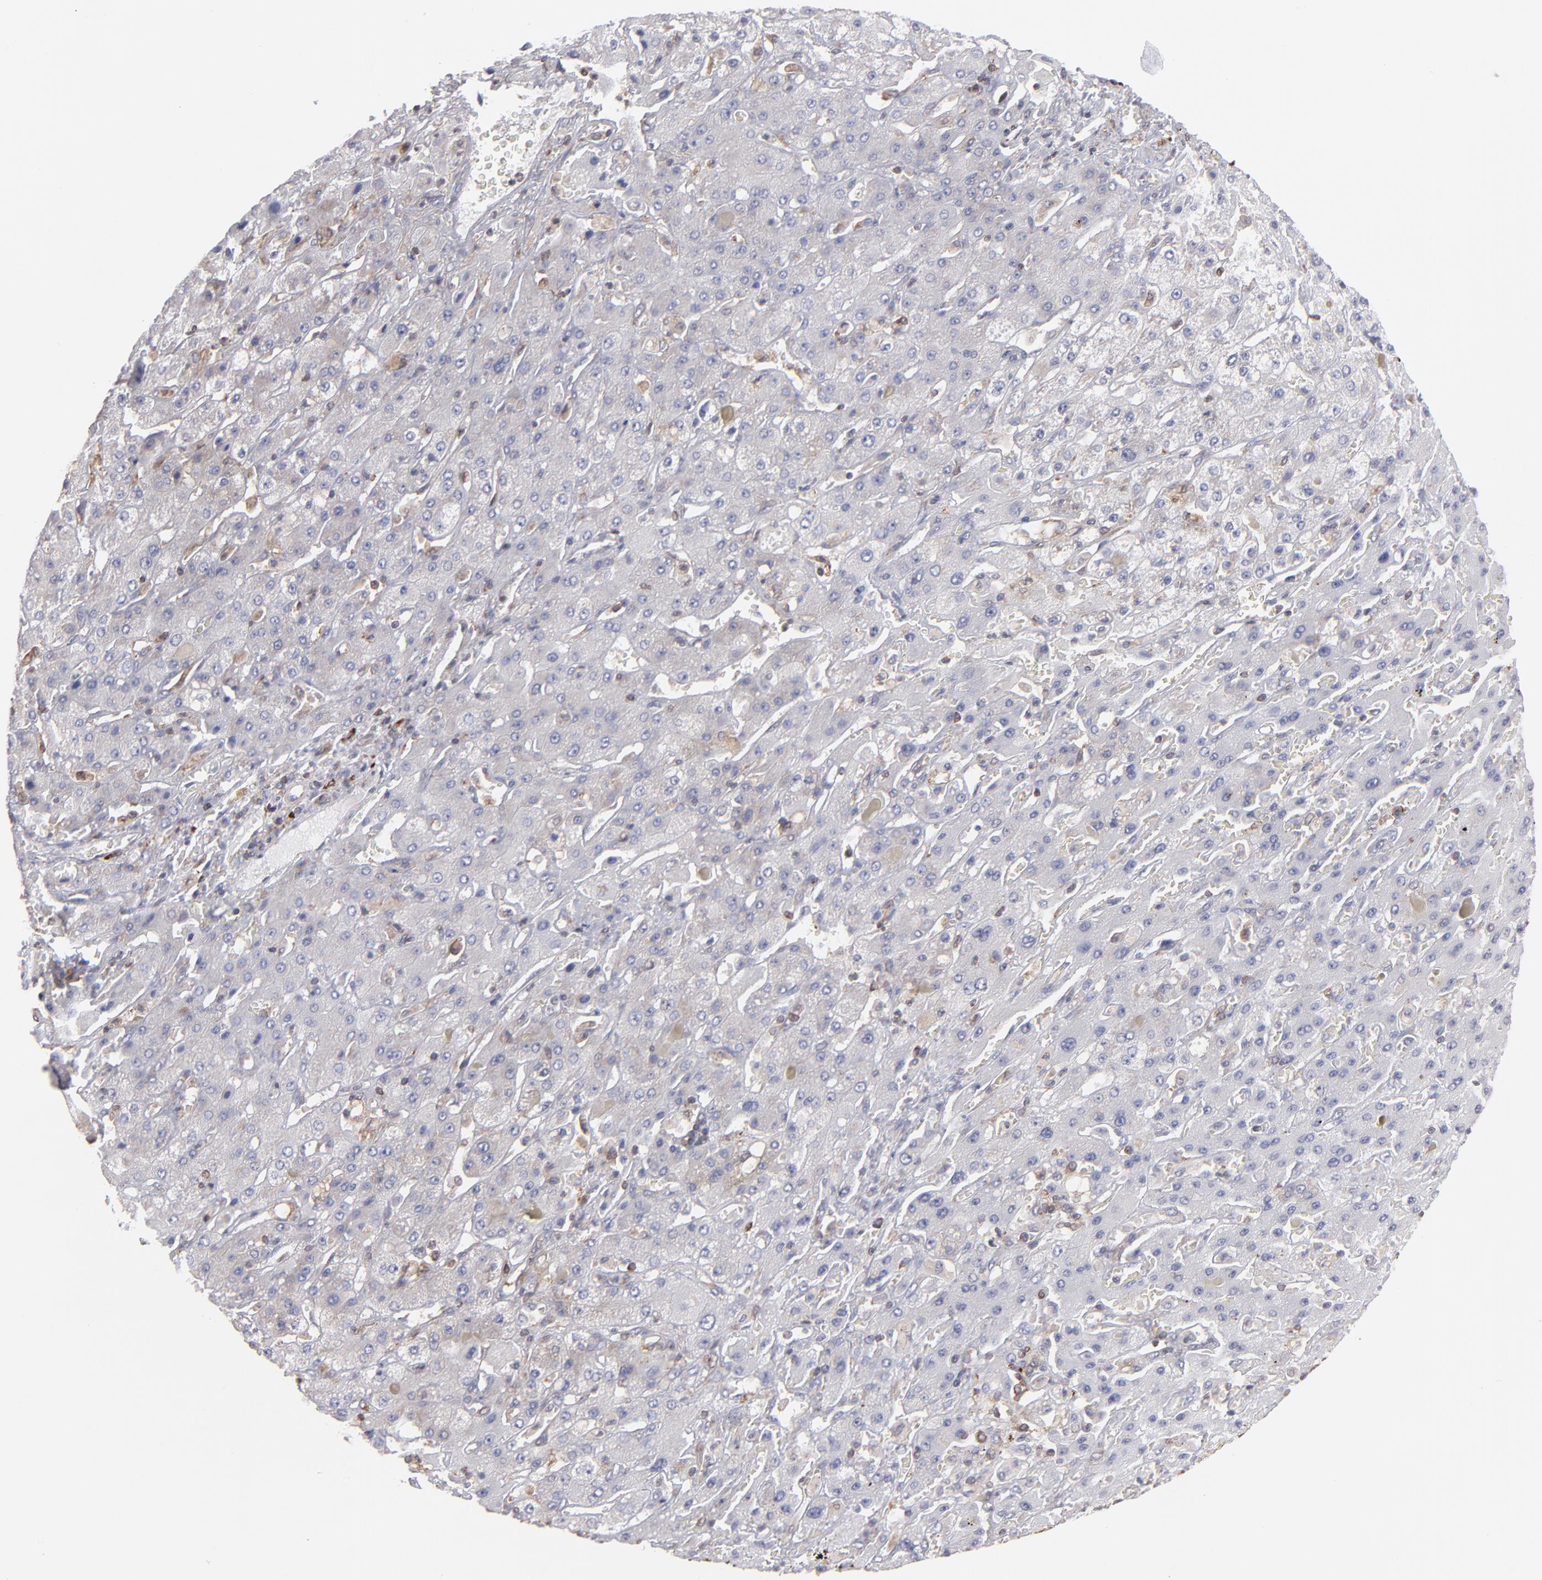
{"staining": {"intensity": "weak", "quantity": "<25%", "location": "cytoplasmic/membranous"}, "tissue": "liver cancer", "cell_type": "Tumor cells", "image_type": "cancer", "snomed": [{"axis": "morphology", "description": "Cholangiocarcinoma"}, {"axis": "topography", "description": "Liver"}], "caption": "Tumor cells show no significant protein expression in cholangiocarcinoma (liver). Brightfield microscopy of IHC stained with DAB (3,3'-diaminobenzidine) (brown) and hematoxylin (blue), captured at high magnification.", "gene": "TMX1", "patient": {"sex": "female", "age": 52}}